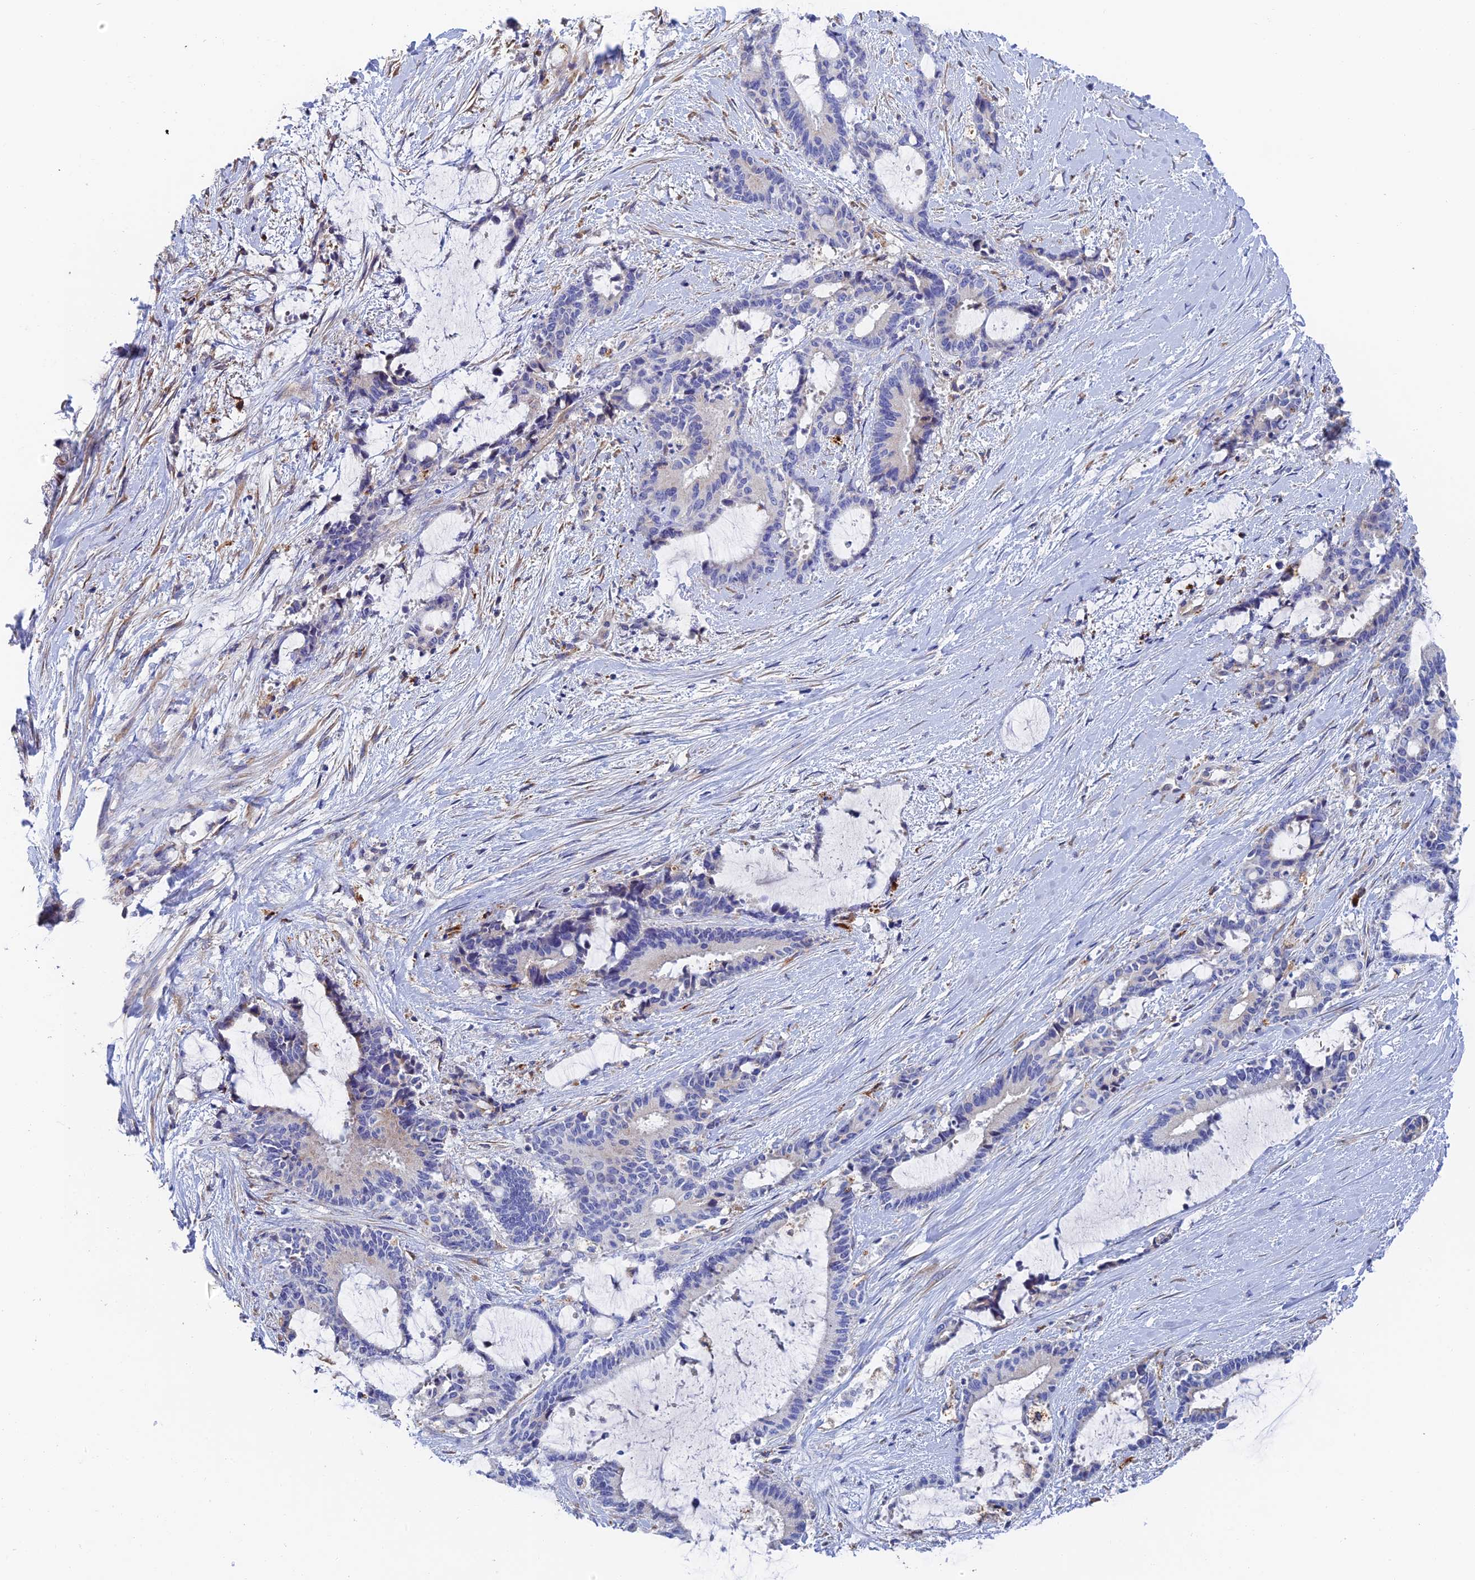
{"staining": {"intensity": "negative", "quantity": "none", "location": "none"}, "tissue": "liver cancer", "cell_type": "Tumor cells", "image_type": "cancer", "snomed": [{"axis": "morphology", "description": "Normal tissue, NOS"}, {"axis": "morphology", "description": "Cholangiocarcinoma"}, {"axis": "topography", "description": "Liver"}, {"axis": "topography", "description": "Peripheral nerve tissue"}], "caption": "Immunohistochemical staining of liver cholangiocarcinoma demonstrates no significant expression in tumor cells. The staining was performed using DAB to visualize the protein expression in brown, while the nuclei were stained in blue with hematoxylin (Magnification: 20x).", "gene": "RPGRIP1L", "patient": {"sex": "female", "age": 73}}